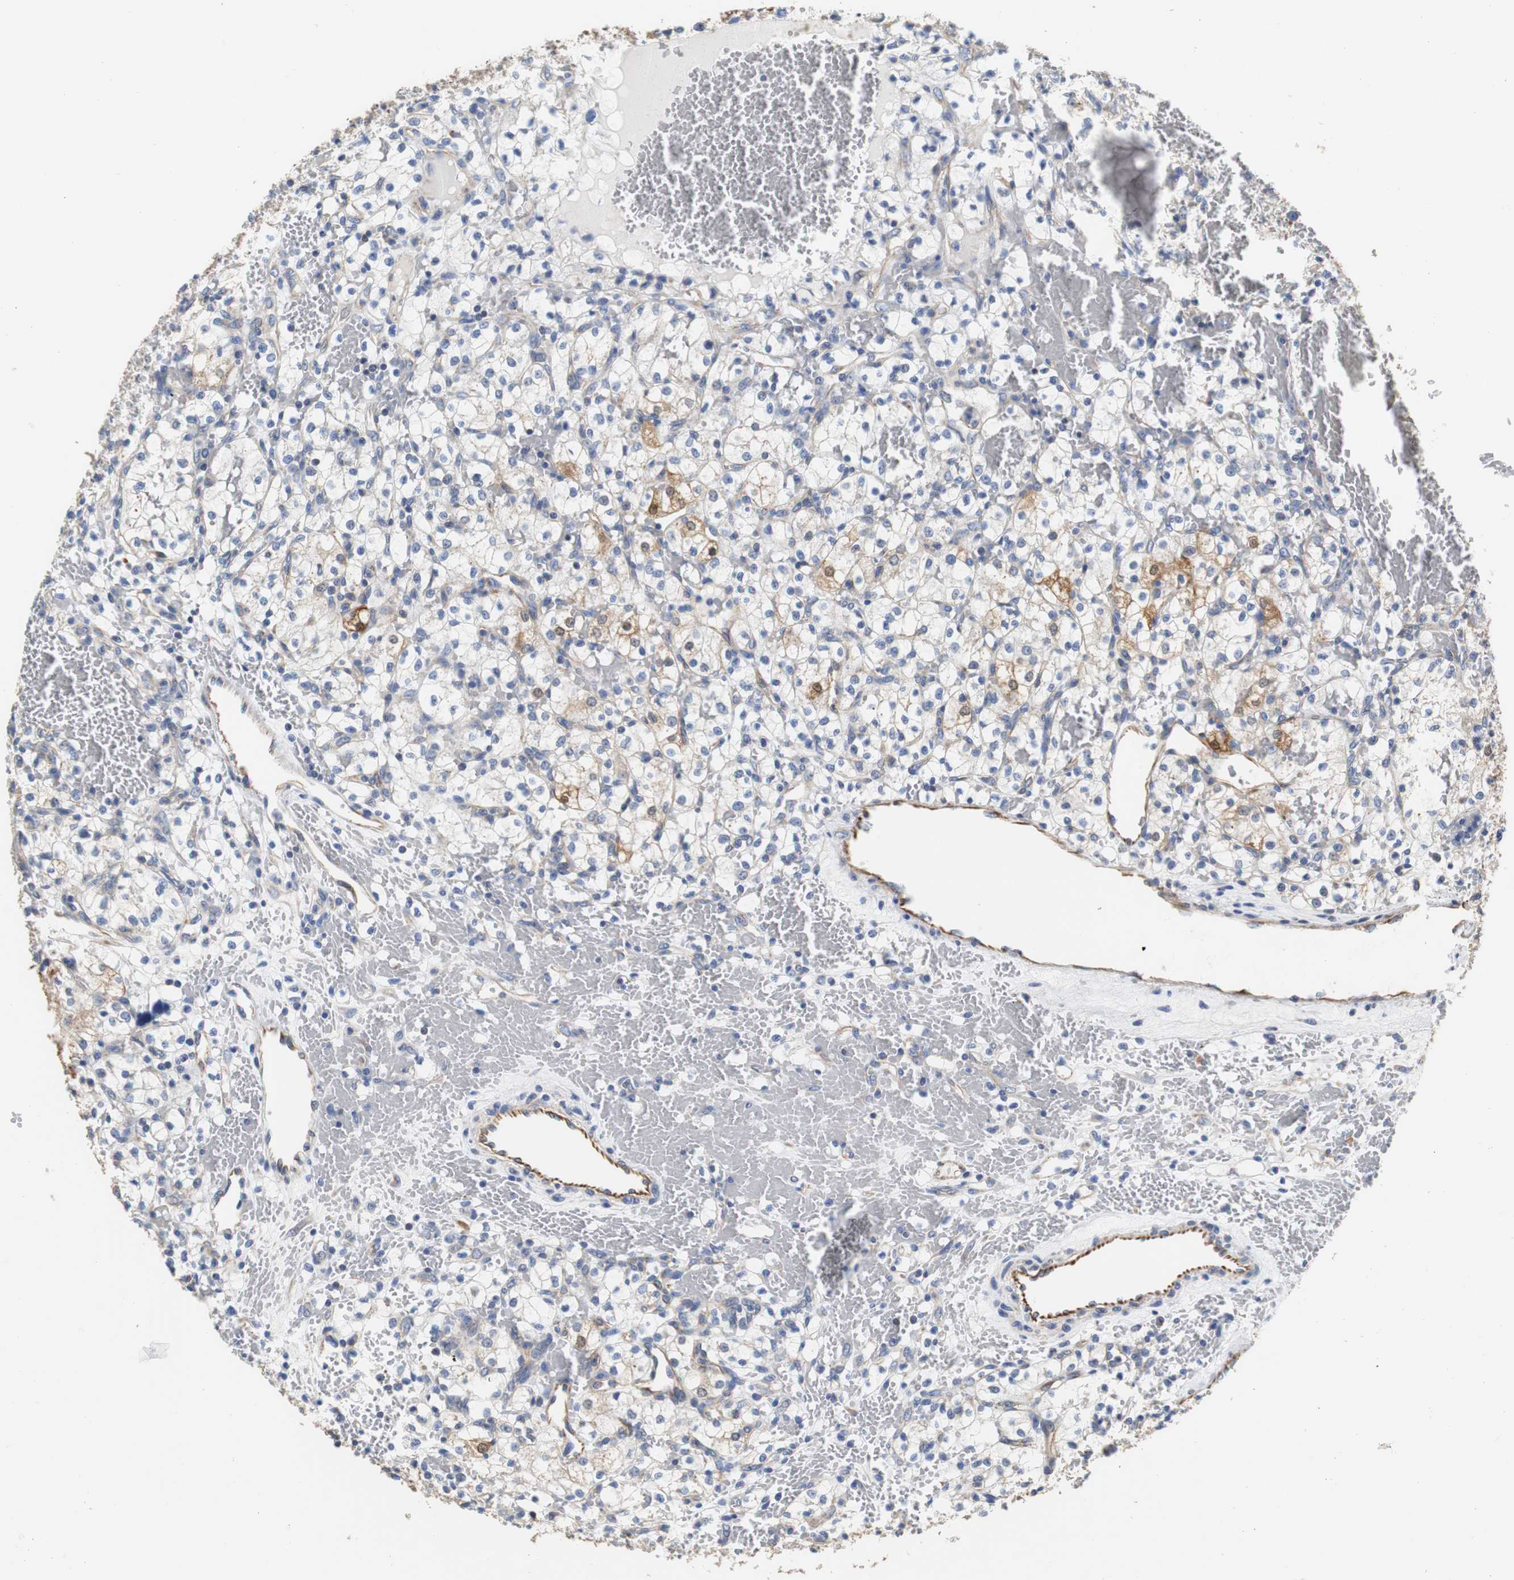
{"staining": {"intensity": "moderate", "quantity": "<25%", "location": "cytoplasmic/membranous,nuclear"}, "tissue": "renal cancer", "cell_type": "Tumor cells", "image_type": "cancer", "snomed": [{"axis": "morphology", "description": "Adenocarcinoma, NOS"}, {"axis": "topography", "description": "Kidney"}], "caption": "Immunohistochemical staining of human adenocarcinoma (renal) exhibits low levels of moderate cytoplasmic/membranous and nuclear protein staining in about <25% of tumor cells.", "gene": "PCK1", "patient": {"sex": "female", "age": 60}}